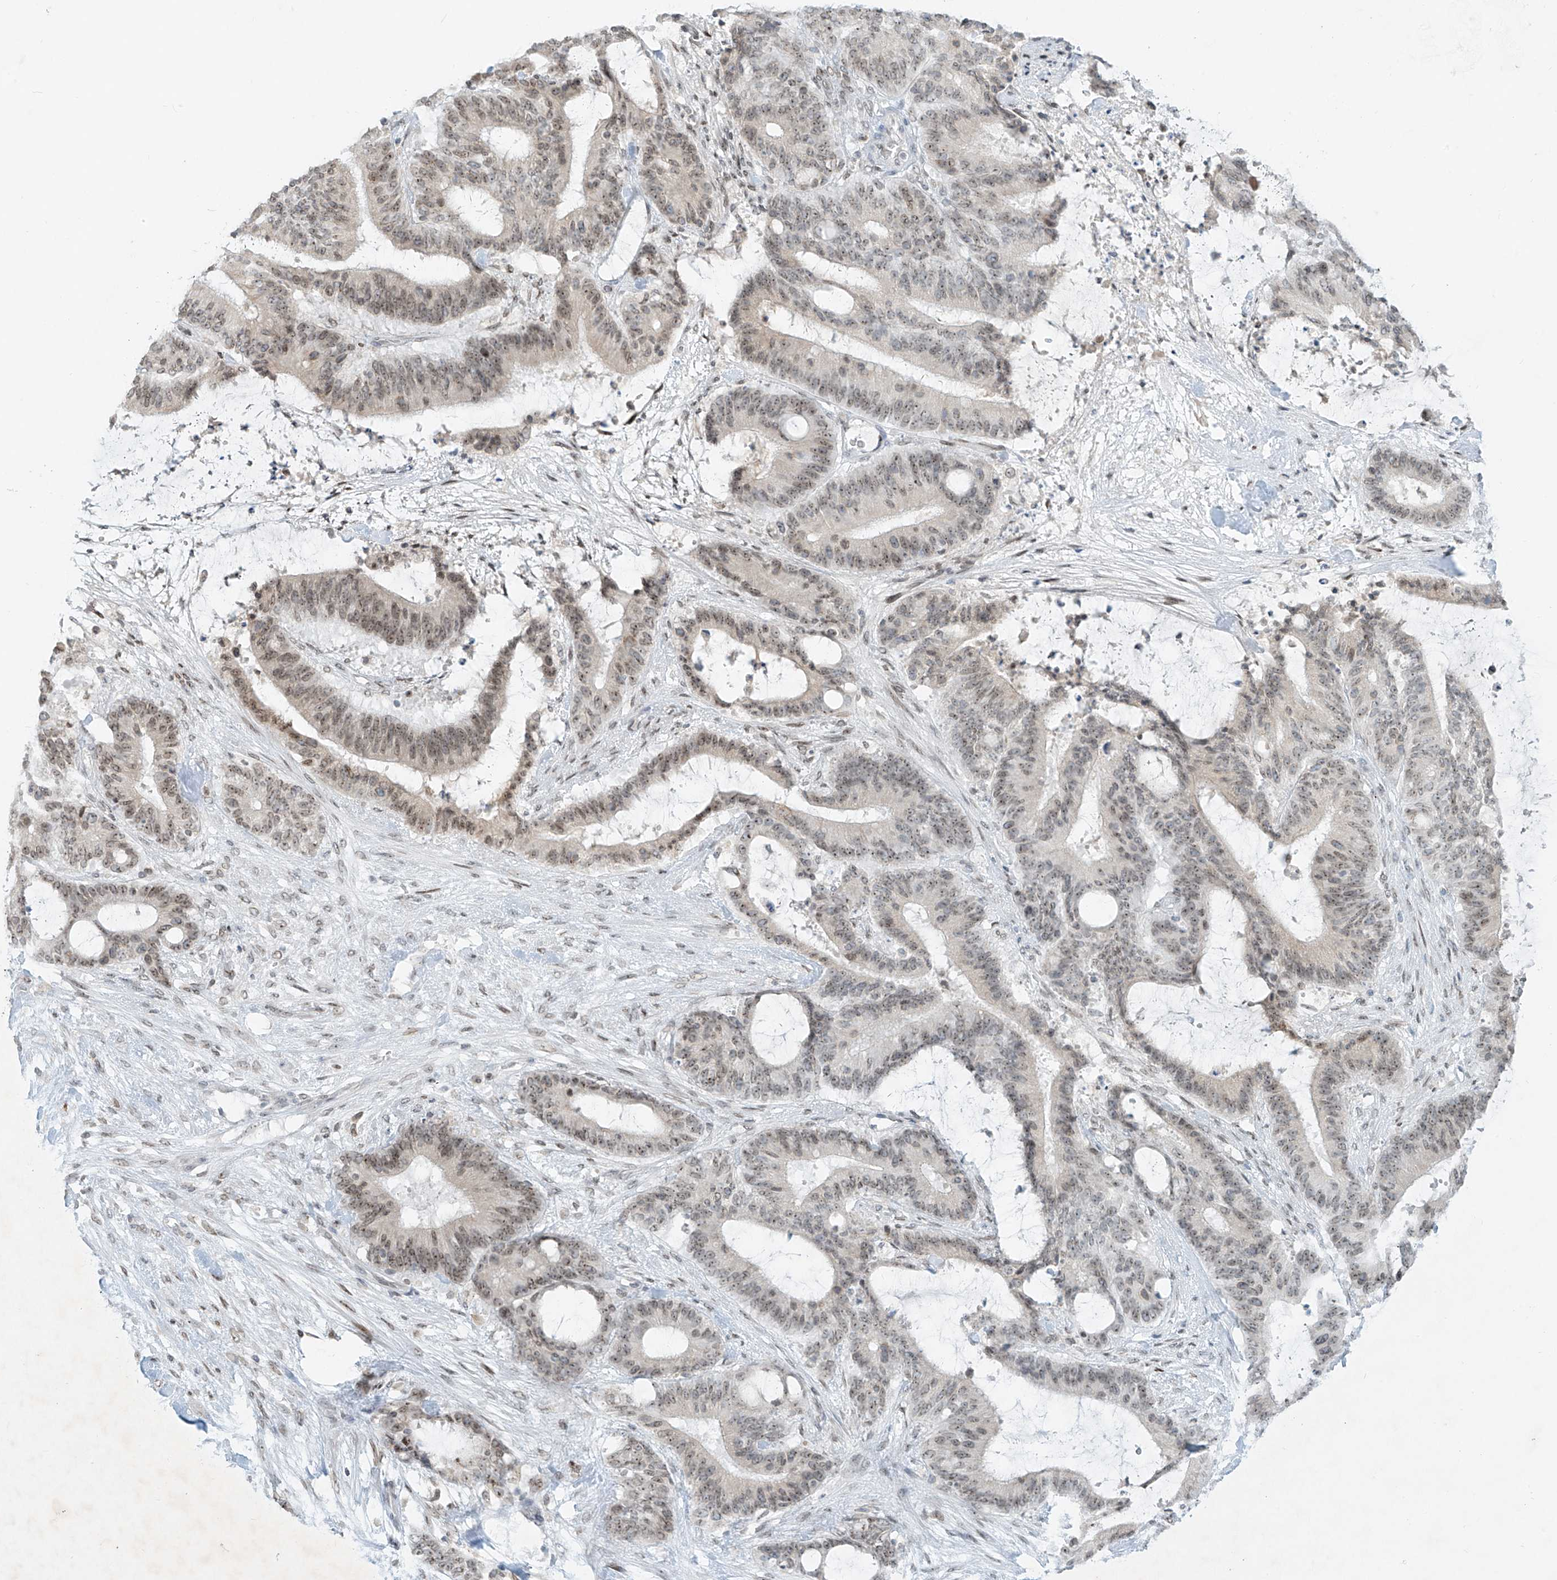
{"staining": {"intensity": "weak", "quantity": "25%-75%", "location": "nuclear"}, "tissue": "liver cancer", "cell_type": "Tumor cells", "image_type": "cancer", "snomed": [{"axis": "morphology", "description": "Normal tissue, NOS"}, {"axis": "morphology", "description": "Cholangiocarcinoma"}, {"axis": "topography", "description": "Liver"}, {"axis": "topography", "description": "Peripheral nerve tissue"}], "caption": "IHC image of human cholangiocarcinoma (liver) stained for a protein (brown), which demonstrates low levels of weak nuclear positivity in about 25%-75% of tumor cells.", "gene": "SAMD15", "patient": {"sex": "female", "age": 73}}